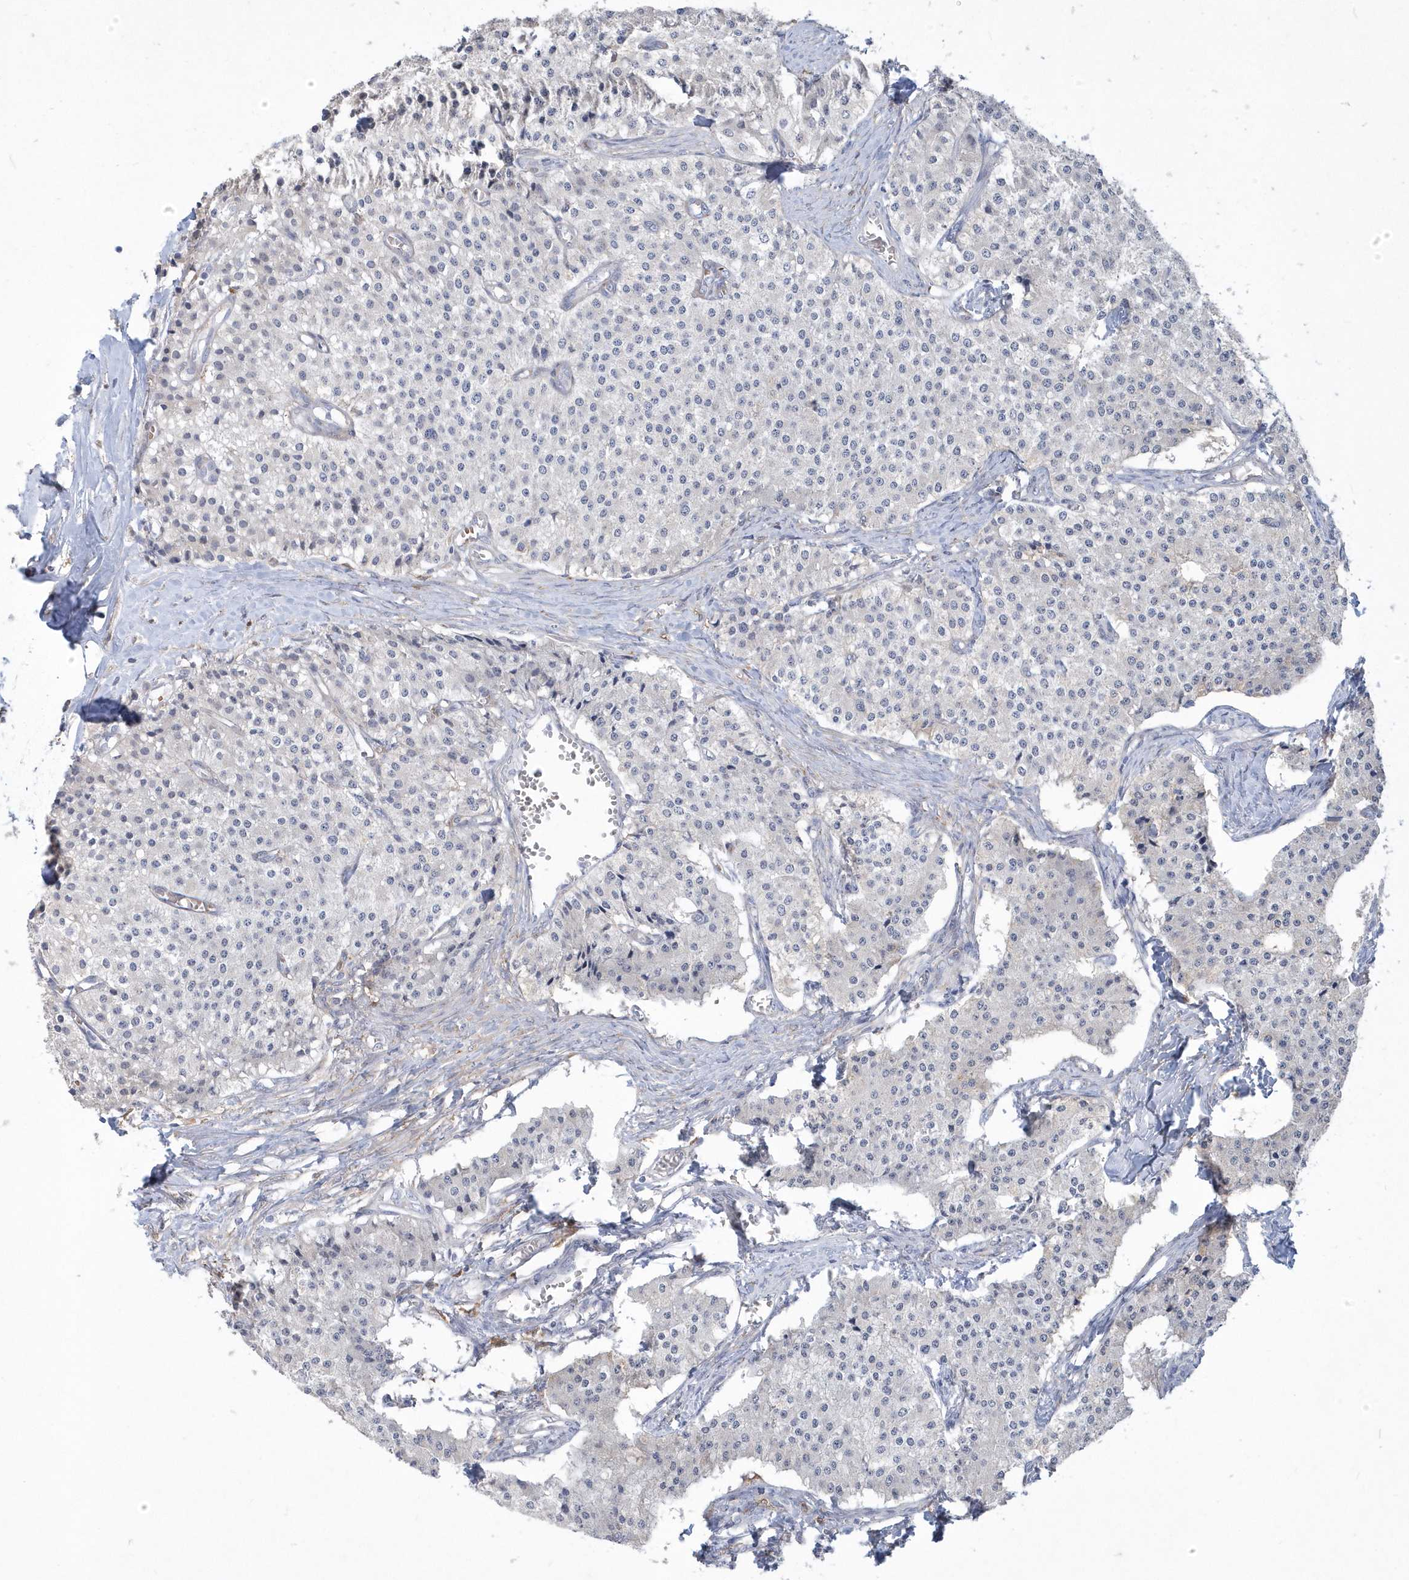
{"staining": {"intensity": "negative", "quantity": "none", "location": "none"}, "tissue": "carcinoid", "cell_type": "Tumor cells", "image_type": "cancer", "snomed": [{"axis": "morphology", "description": "Carcinoid, malignant, NOS"}, {"axis": "topography", "description": "Colon"}], "caption": "Immunohistochemical staining of human carcinoid (malignant) demonstrates no significant staining in tumor cells. (Brightfield microscopy of DAB (3,3'-diaminobenzidine) IHC at high magnification).", "gene": "TSPEAR", "patient": {"sex": "female", "age": 52}}